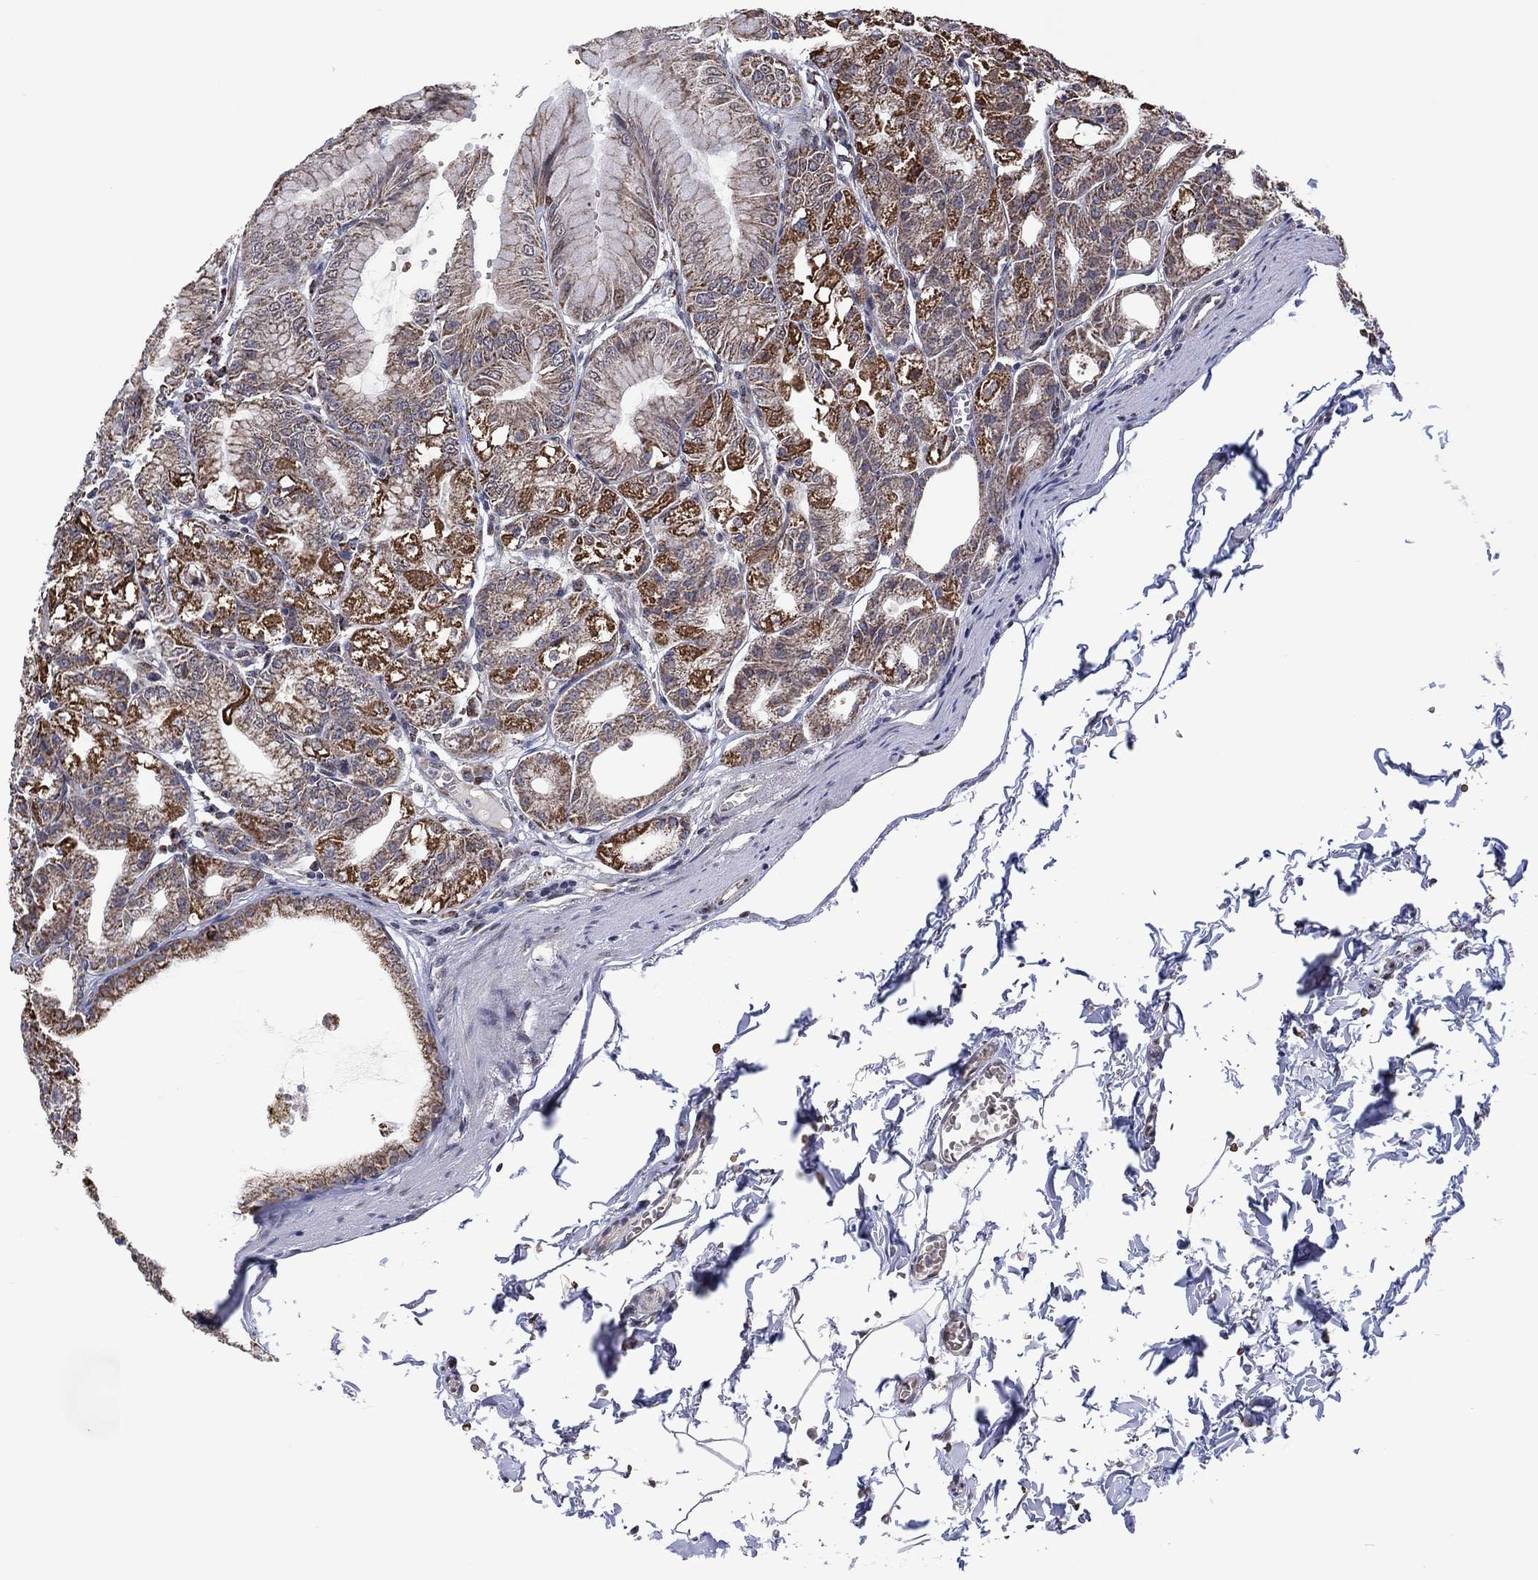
{"staining": {"intensity": "moderate", "quantity": "25%-75%", "location": "cytoplasmic/membranous"}, "tissue": "stomach", "cell_type": "Glandular cells", "image_type": "normal", "snomed": [{"axis": "morphology", "description": "Normal tissue, NOS"}, {"axis": "topography", "description": "Stomach"}], "caption": "Human stomach stained for a protein (brown) demonstrates moderate cytoplasmic/membranous positive expression in about 25%-75% of glandular cells.", "gene": "PIDD1", "patient": {"sex": "male", "age": 71}}